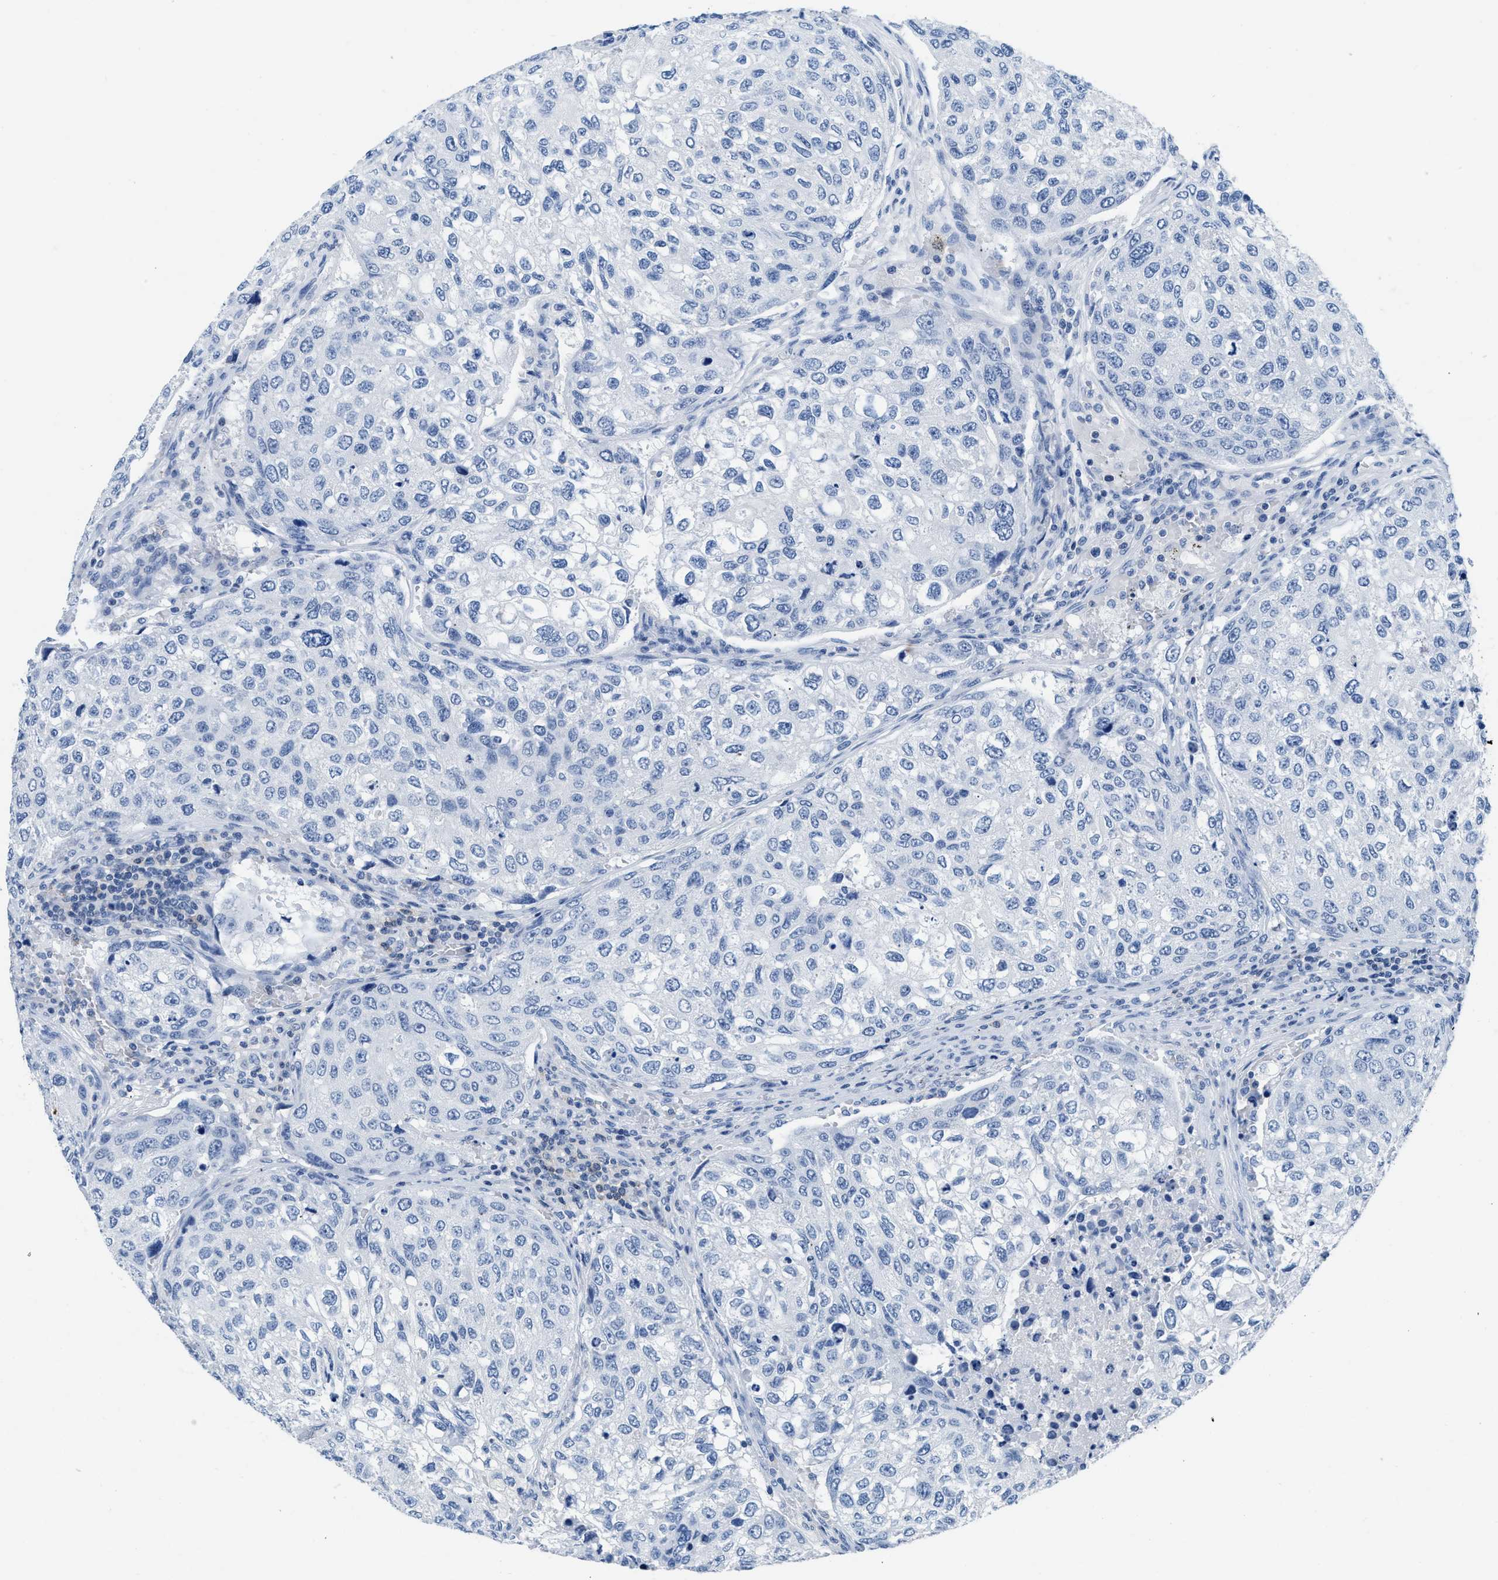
{"staining": {"intensity": "negative", "quantity": "none", "location": "none"}, "tissue": "urothelial cancer", "cell_type": "Tumor cells", "image_type": "cancer", "snomed": [{"axis": "morphology", "description": "Urothelial carcinoma, High grade"}, {"axis": "topography", "description": "Lymph node"}, {"axis": "topography", "description": "Urinary bladder"}], "caption": "DAB (3,3'-diaminobenzidine) immunohistochemical staining of human urothelial carcinoma (high-grade) displays no significant staining in tumor cells.", "gene": "NFATC2", "patient": {"sex": "male", "age": 51}}